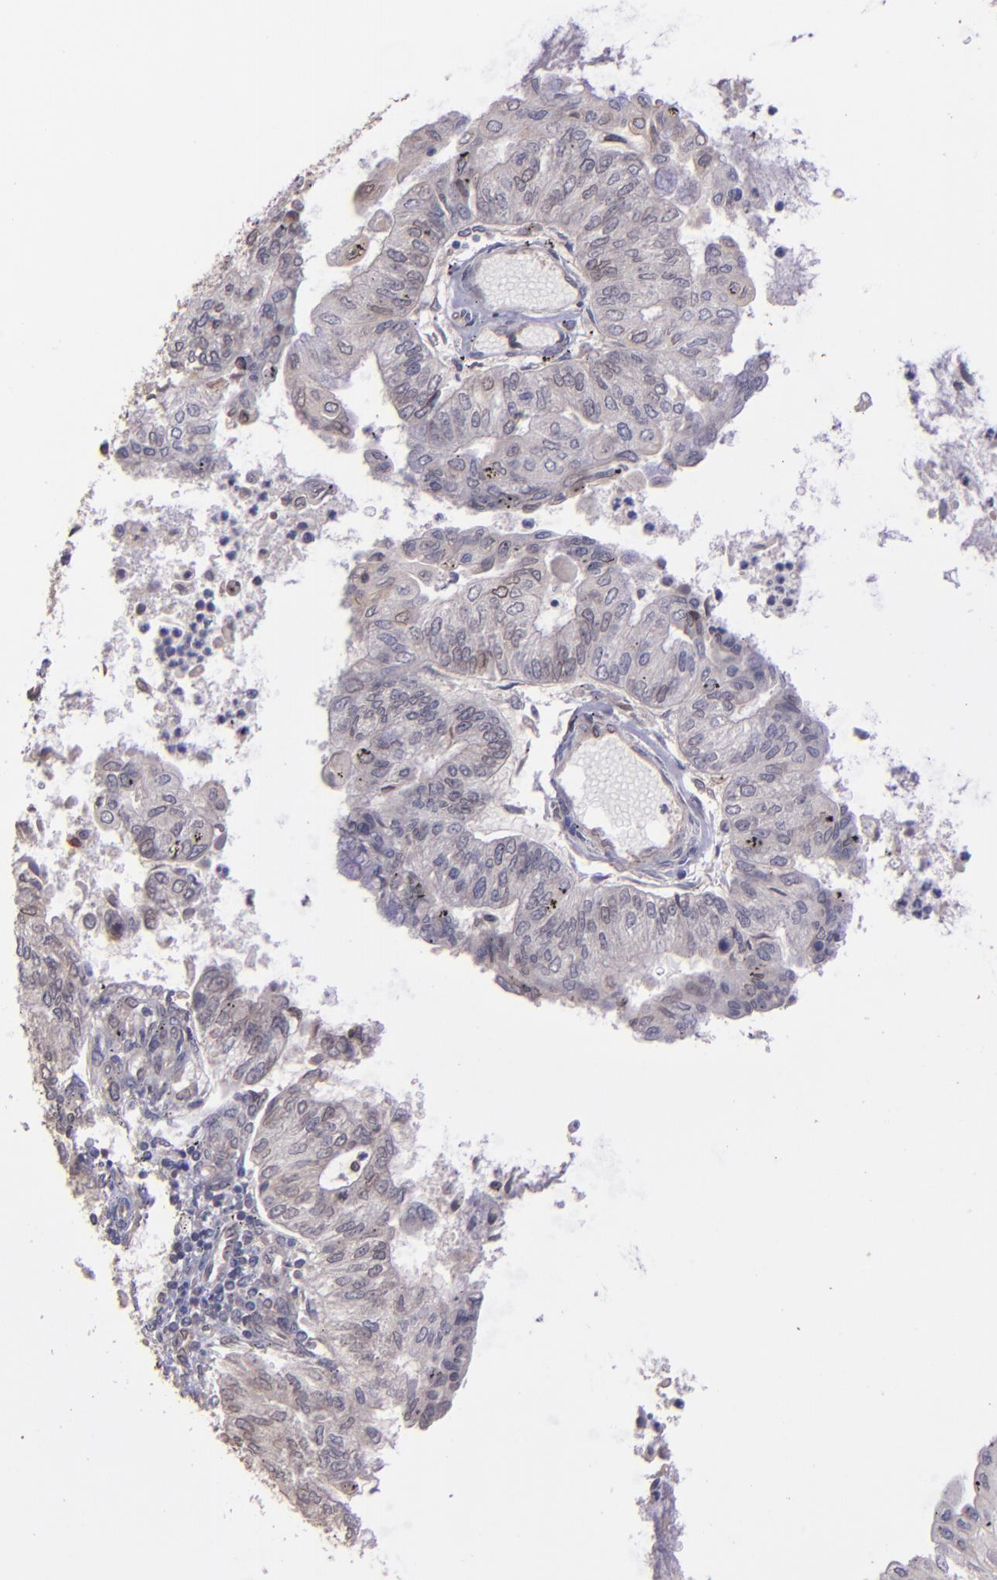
{"staining": {"intensity": "weak", "quantity": "<25%", "location": "cytoplasmic/membranous"}, "tissue": "endometrial cancer", "cell_type": "Tumor cells", "image_type": "cancer", "snomed": [{"axis": "morphology", "description": "Adenocarcinoma, NOS"}, {"axis": "topography", "description": "Endometrium"}], "caption": "The histopathology image shows no significant positivity in tumor cells of adenocarcinoma (endometrial). The staining was performed using DAB (3,3'-diaminobenzidine) to visualize the protein expression in brown, while the nuclei were stained in blue with hematoxylin (Magnification: 20x).", "gene": "NUP62CL", "patient": {"sex": "female", "age": 59}}